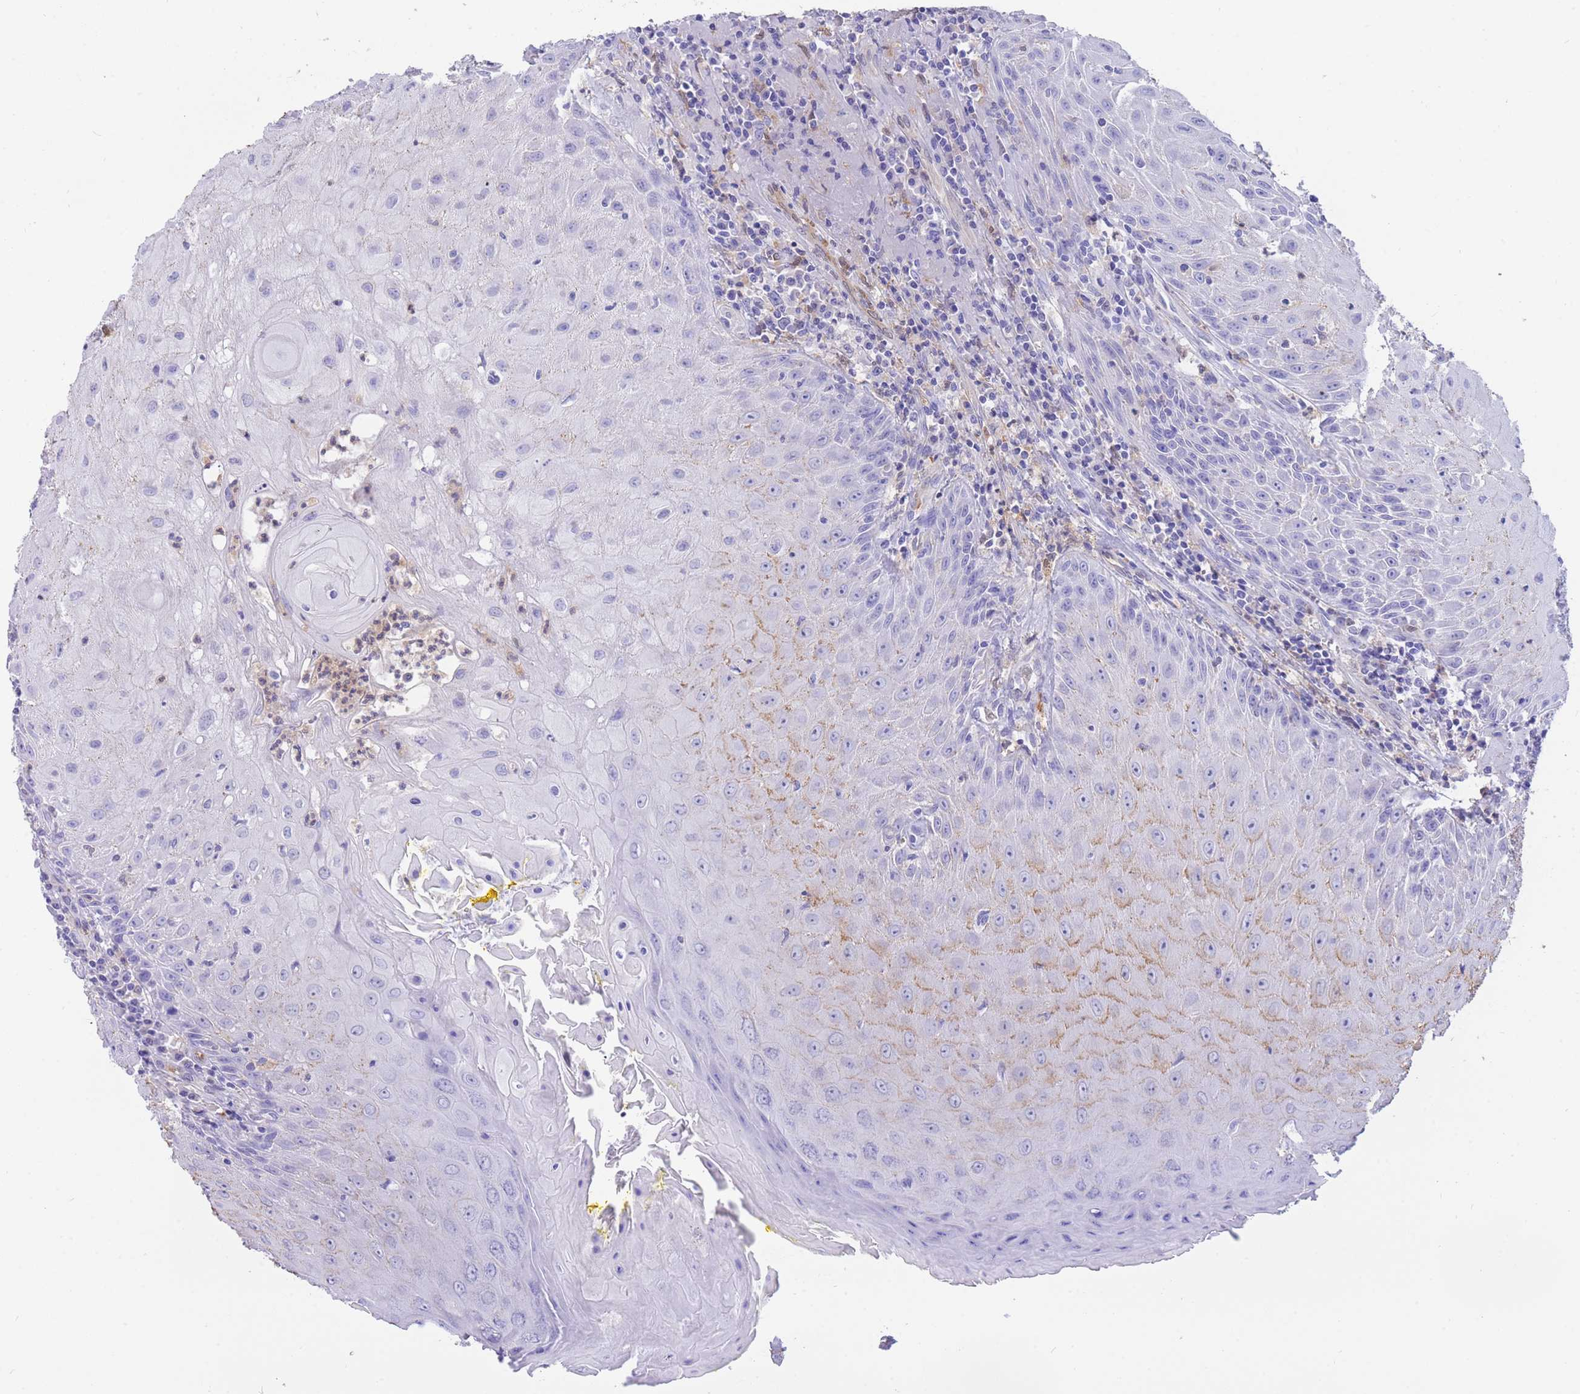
{"staining": {"intensity": "moderate", "quantity": "<25%", "location": "cytoplasmic/membranous"}, "tissue": "head and neck cancer", "cell_type": "Tumor cells", "image_type": "cancer", "snomed": [{"axis": "morphology", "description": "Normal tissue, NOS"}, {"axis": "morphology", "description": "Squamous cell carcinoma, NOS"}, {"axis": "topography", "description": "Oral tissue"}, {"axis": "topography", "description": "Head-Neck"}], "caption": "Immunohistochemistry micrograph of human squamous cell carcinoma (head and neck) stained for a protein (brown), which shows low levels of moderate cytoplasmic/membranous staining in approximately <25% of tumor cells.", "gene": "SULT1A1", "patient": {"sex": "female", "age": 70}}